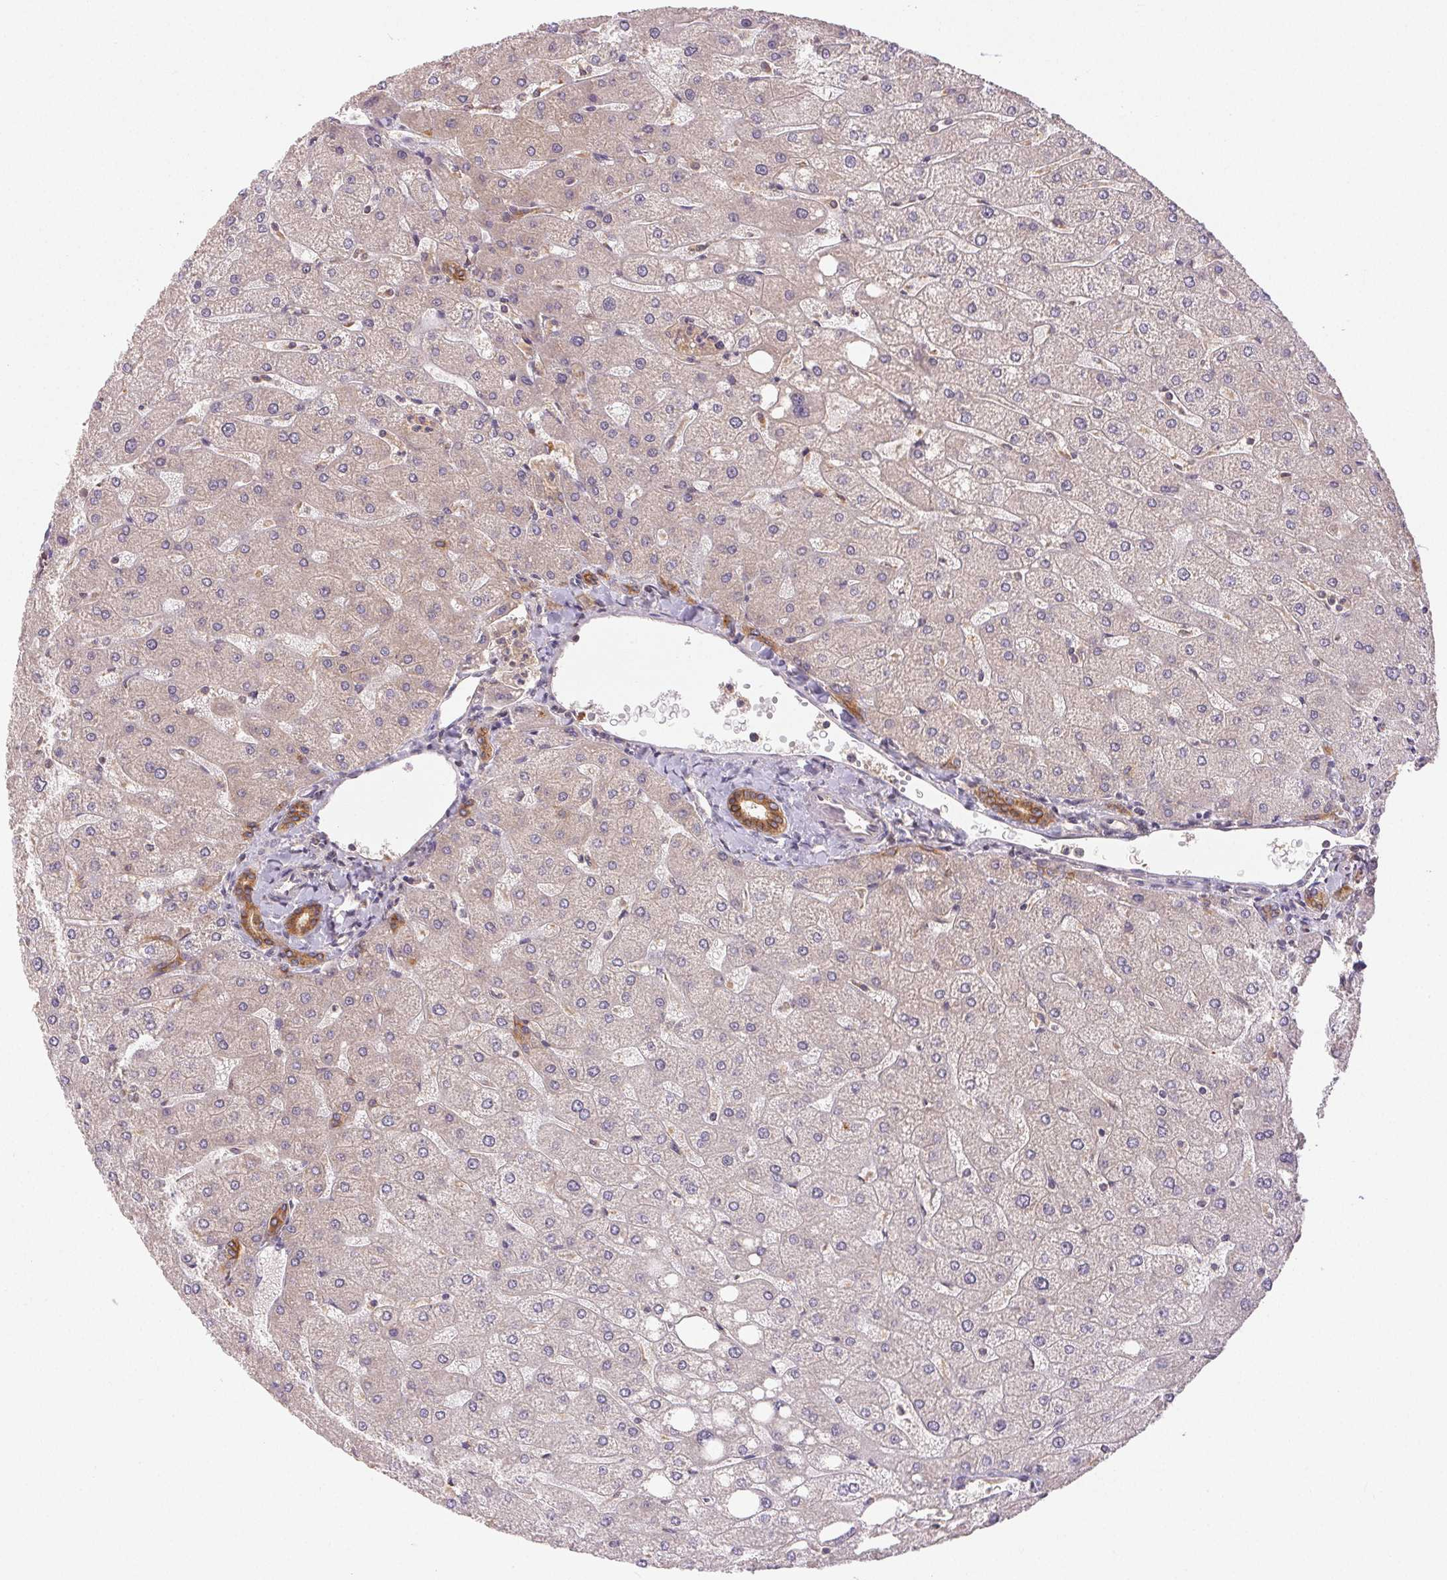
{"staining": {"intensity": "strong", "quantity": ">75%", "location": "cytoplasmic/membranous"}, "tissue": "liver", "cell_type": "Cholangiocytes", "image_type": "normal", "snomed": [{"axis": "morphology", "description": "Normal tissue, NOS"}, {"axis": "topography", "description": "Liver"}], "caption": "Cholangiocytes show high levels of strong cytoplasmic/membranous expression in approximately >75% of cells in normal human liver.", "gene": "MAPKAPK2", "patient": {"sex": "male", "age": 67}}